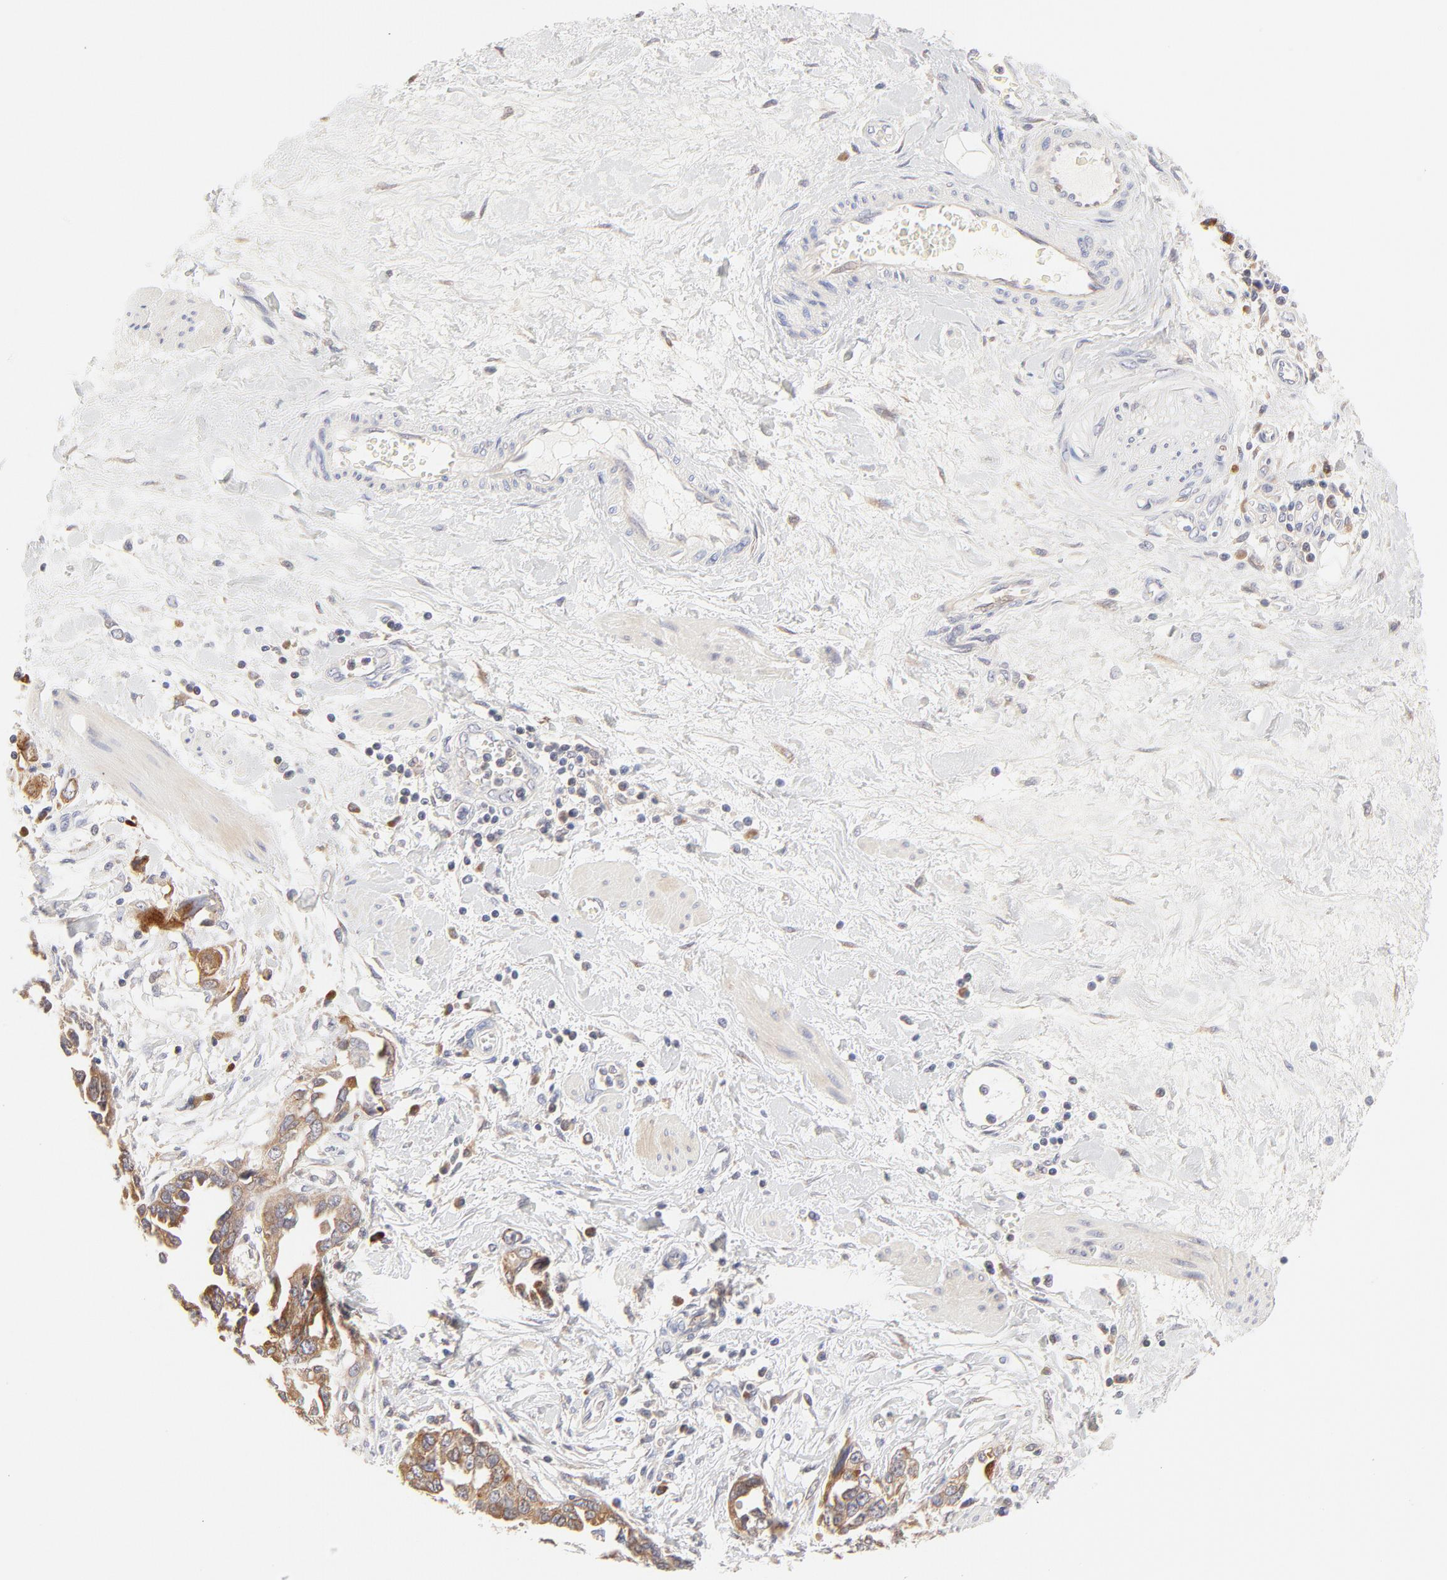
{"staining": {"intensity": "moderate", "quantity": ">75%", "location": "cytoplasmic/membranous"}, "tissue": "ovarian cancer", "cell_type": "Tumor cells", "image_type": "cancer", "snomed": [{"axis": "morphology", "description": "Cystadenocarcinoma, serous, NOS"}, {"axis": "topography", "description": "Ovary"}], "caption": "The image demonstrates a brown stain indicating the presence of a protein in the cytoplasmic/membranous of tumor cells in ovarian serous cystadenocarcinoma.", "gene": "RPS6KA1", "patient": {"sex": "female", "age": 63}}